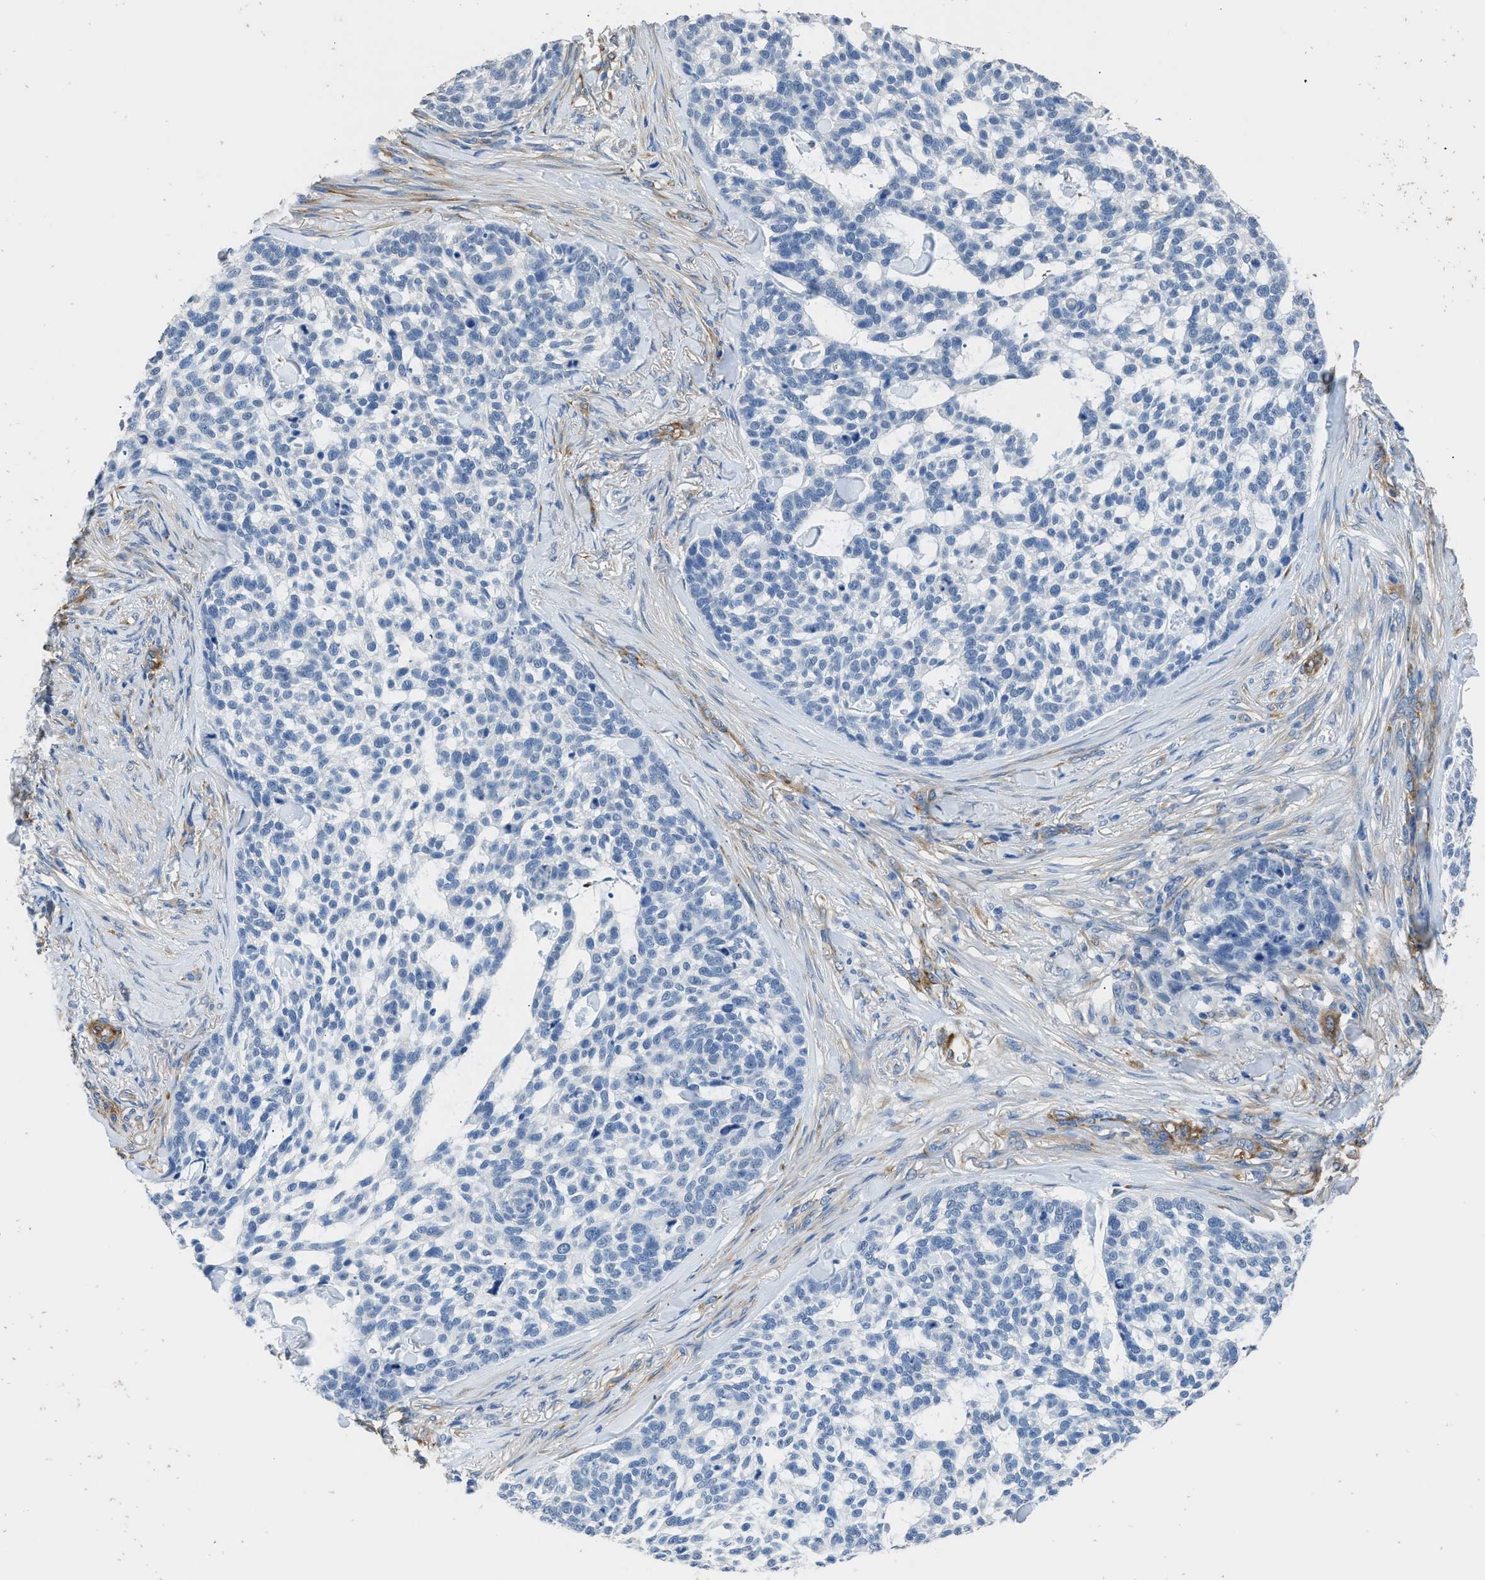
{"staining": {"intensity": "negative", "quantity": "none", "location": "none"}, "tissue": "skin cancer", "cell_type": "Tumor cells", "image_type": "cancer", "snomed": [{"axis": "morphology", "description": "Basal cell carcinoma"}, {"axis": "topography", "description": "Skin"}], "caption": "Skin basal cell carcinoma was stained to show a protein in brown. There is no significant positivity in tumor cells.", "gene": "ZSWIM5", "patient": {"sex": "female", "age": 64}}